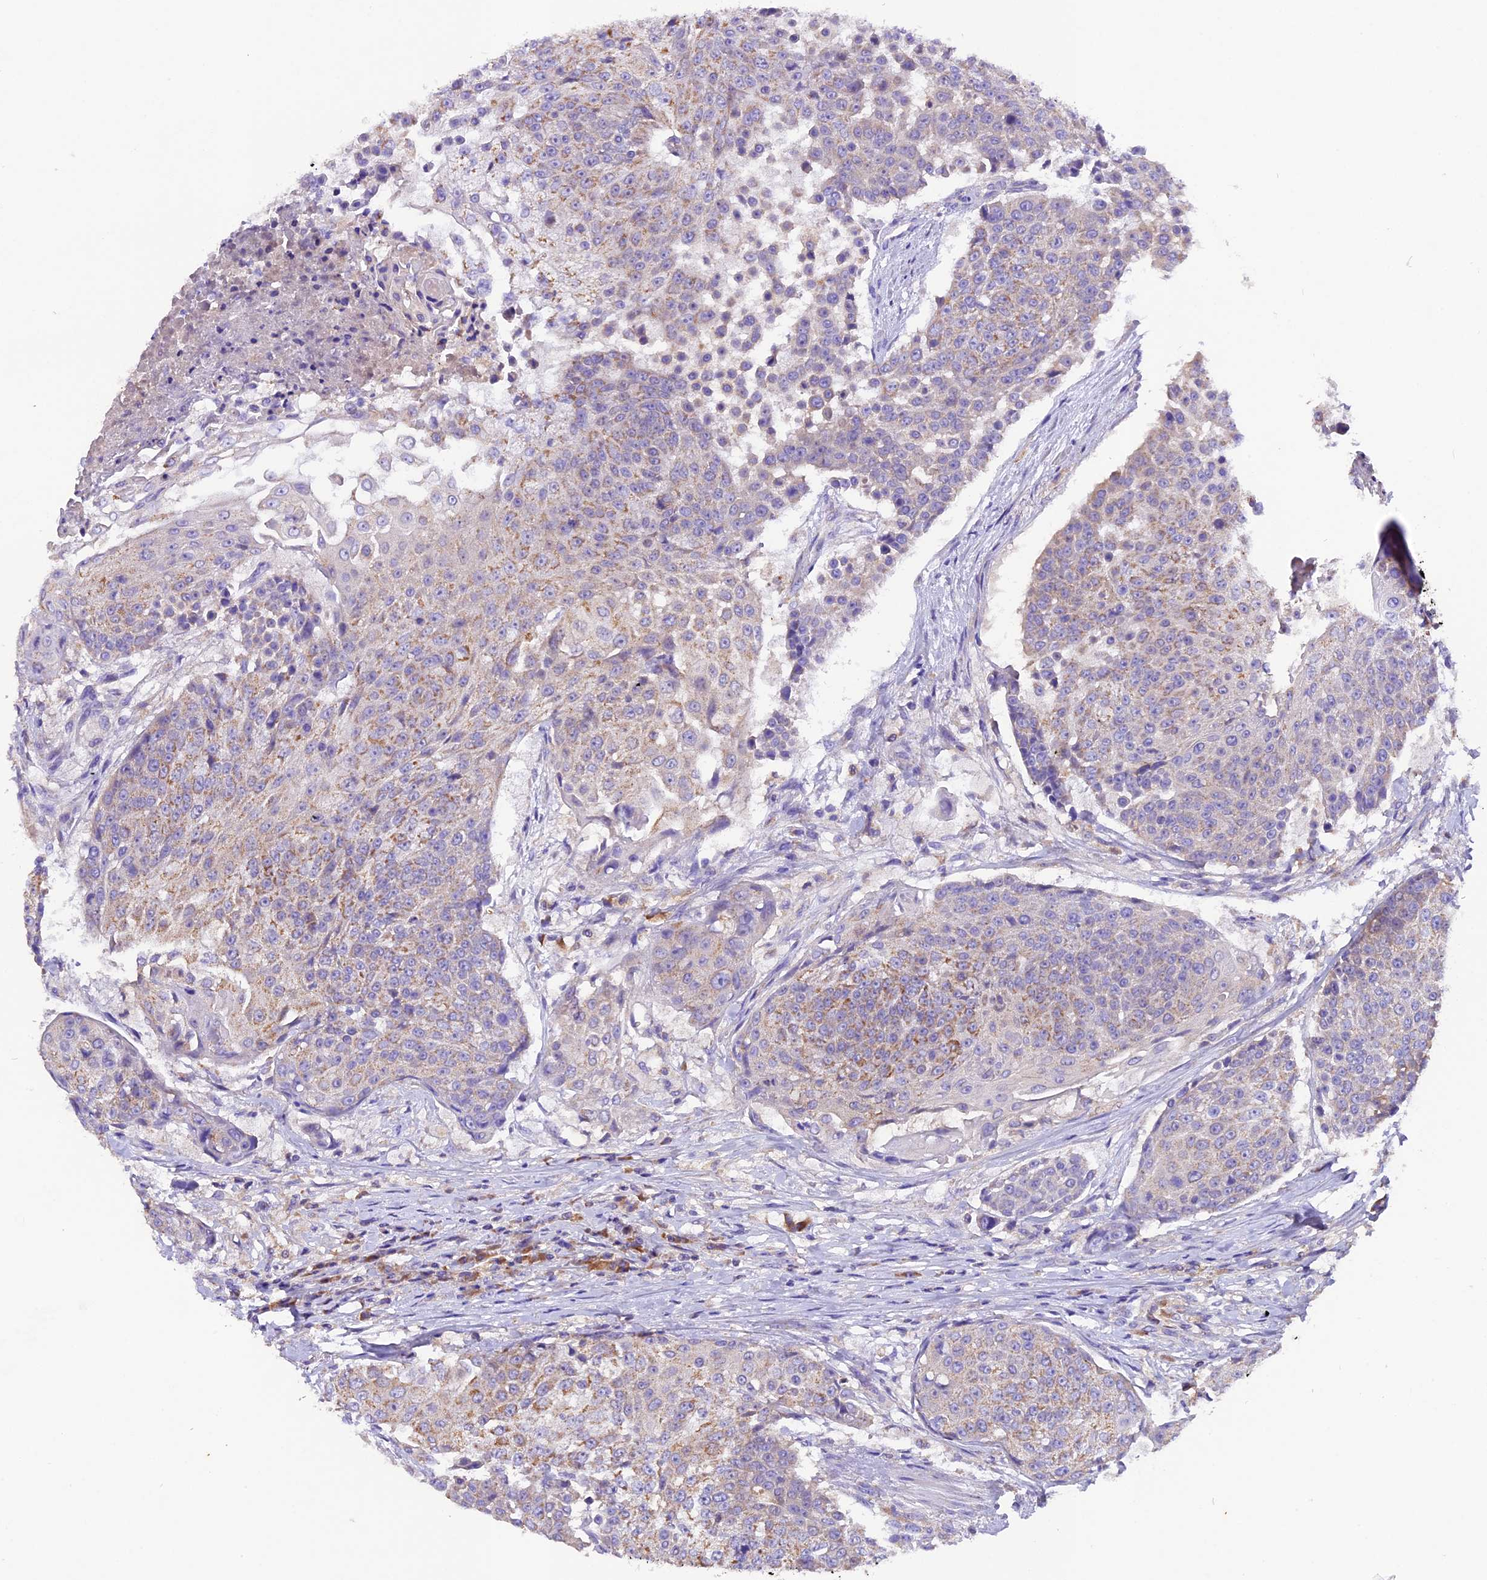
{"staining": {"intensity": "weak", "quantity": "<25%", "location": "cytoplasmic/membranous"}, "tissue": "urothelial cancer", "cell_type": "Tumor cells", "image_type": "cancer", "snomed": [{"axis": "morphology", "description": "Urothelial carcinoma, High grade"}, {"axis": "topography", "description": "Urinary bladder"}], "caption": "This is an immunohistochemistry (IHC) histopathology image of human urothelial cancer. There is no positivity in tumor cells.", "gene": "SIX5", "patient": {"sex": "female", "age": 63}}